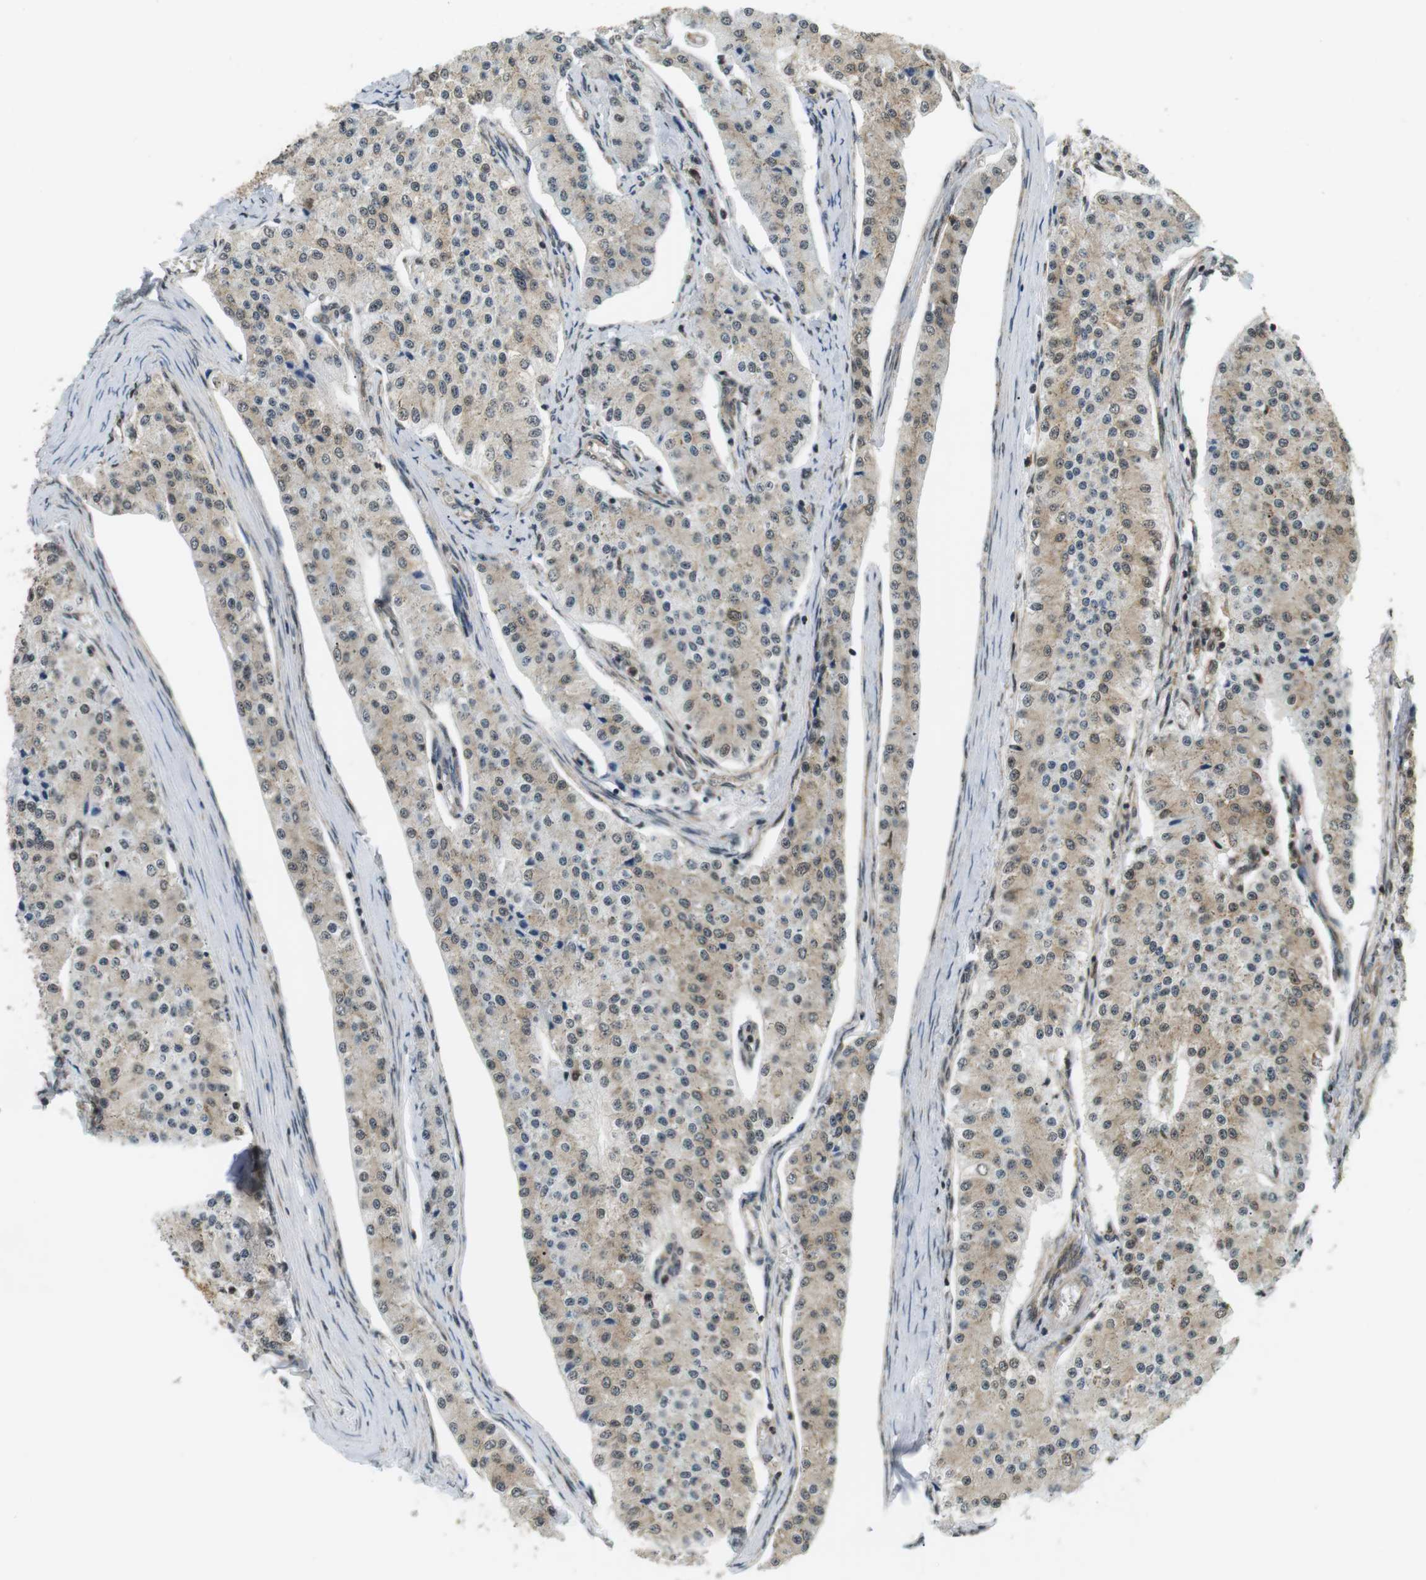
{"staining": {"intensity": "weak", "quantity": ">75%", "location": "cytoplasmic/membranous,nuclear"}, "tissue": "carcinoid", "cell_type": "Tumor cells", "image_type": "cancer", "snomed": [{"axis": "morphology", "description": "Carcinoid, malignant, NOS"}, {"axis": "topography", "description": "Colon"}], "caption": "Protein analysis of carcinoid (malignant) tissue displays weak cytoplasmic/membranous and nuclear positivity in about >75% of tumor cells.", "gene": "CSNK2B", "patient": {"sex": "female", "age": 52}}